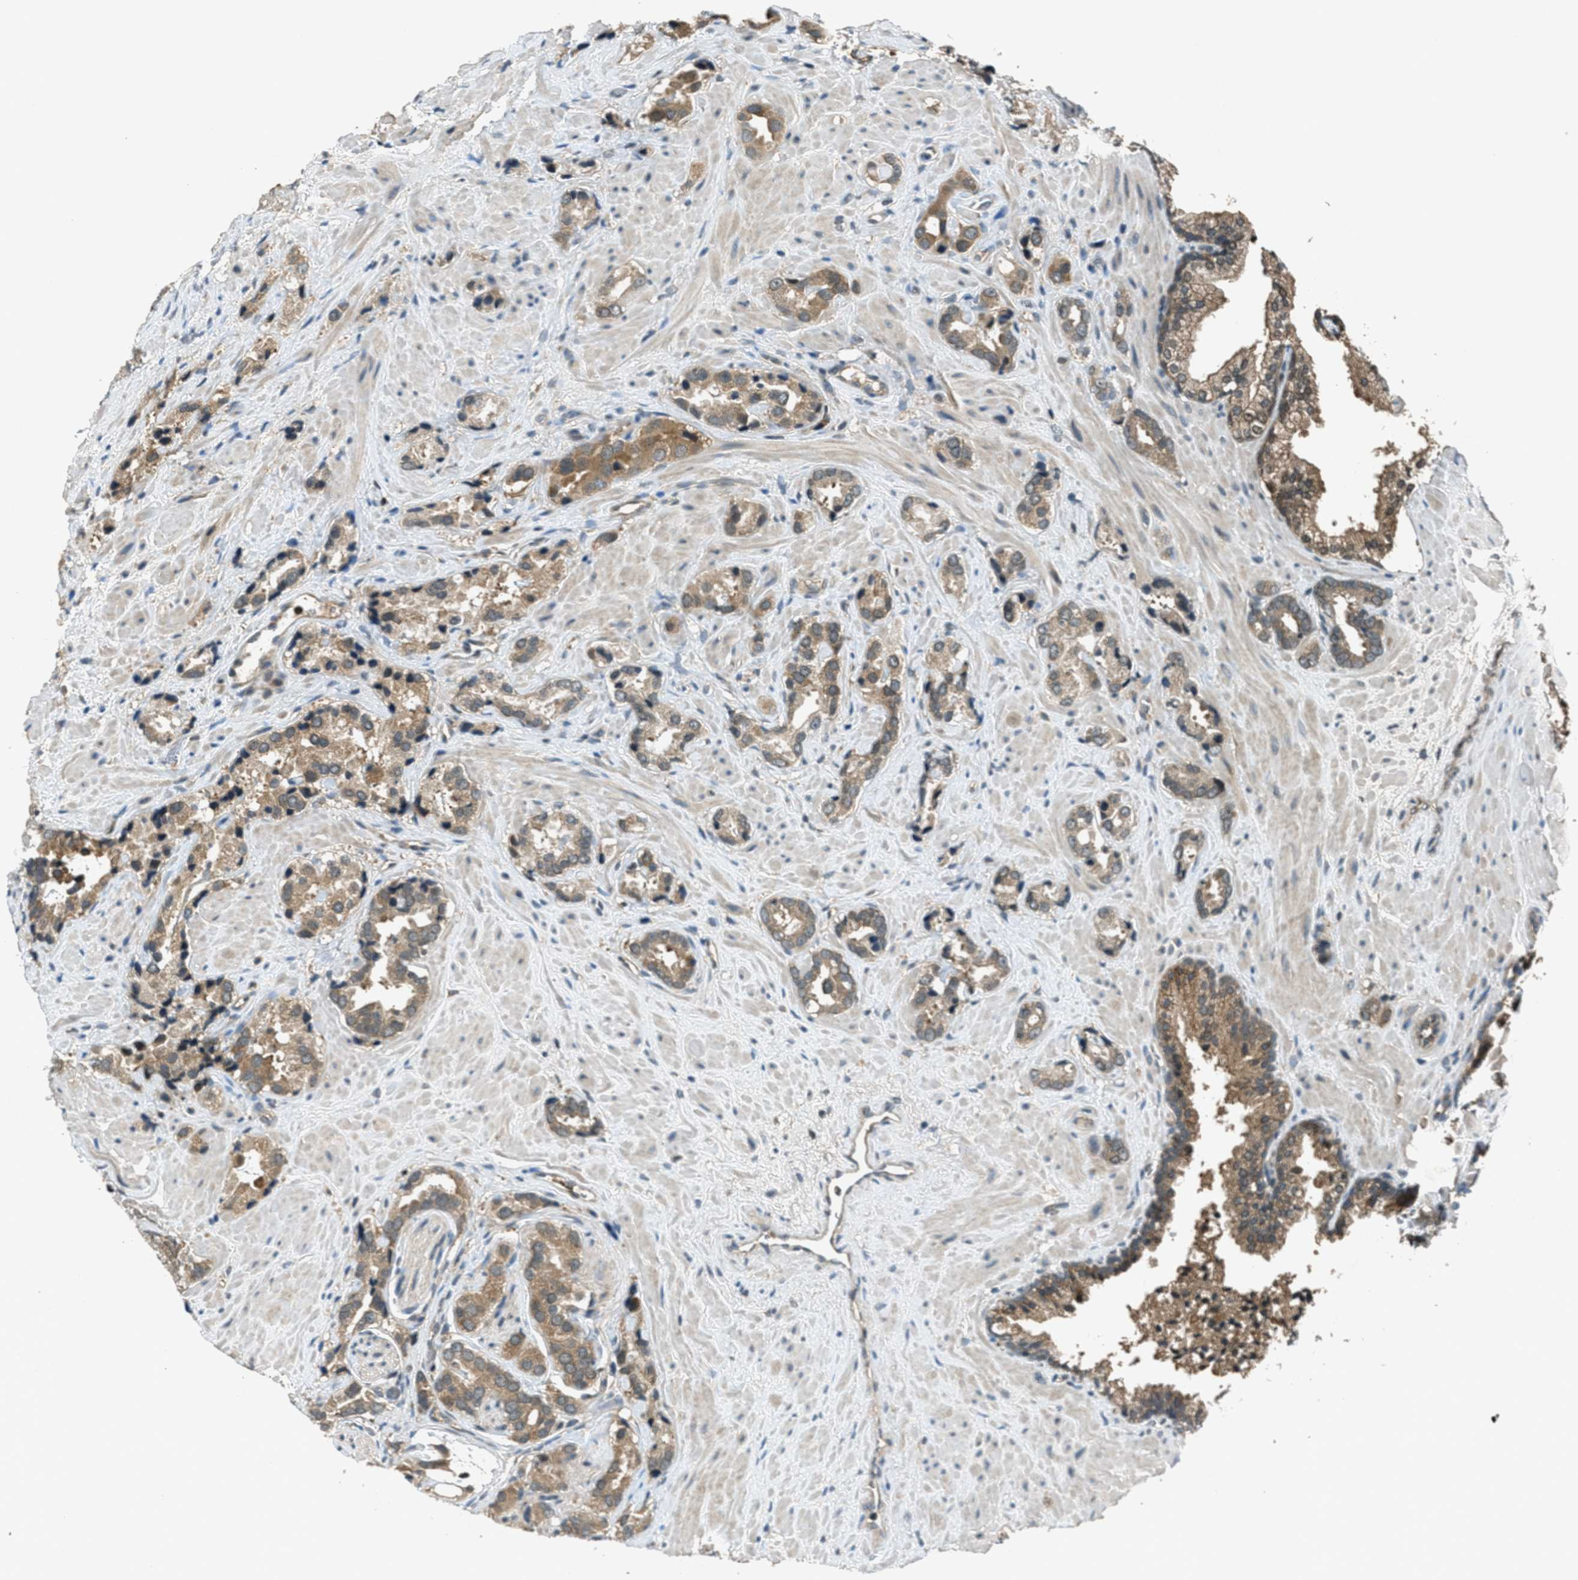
{"staining": {"intensity": "moderate", "quantity": ">75%", "location": "cytoplasmic/membranous"}, "tissue": "prostate cancer", "cell_type": "Tumor cells", "image_type": "cancer", "snomed": [{"axis": "morphology", "description": "Adenocarcinoma, High grade"}, {"axis": "topography", "description": "Prostate"}], "caption": "A medium amount of moderate cytoplasmic/membranous expression is identified in approximately >75% of tumor cells in prostate cancer (high-grade adenocarcinoma) tissue. (DAB = brown stain, brightfield microscopy at high magnification).", "gene": "DUSP6", "patient": {"sex": "male", "age": 64}}